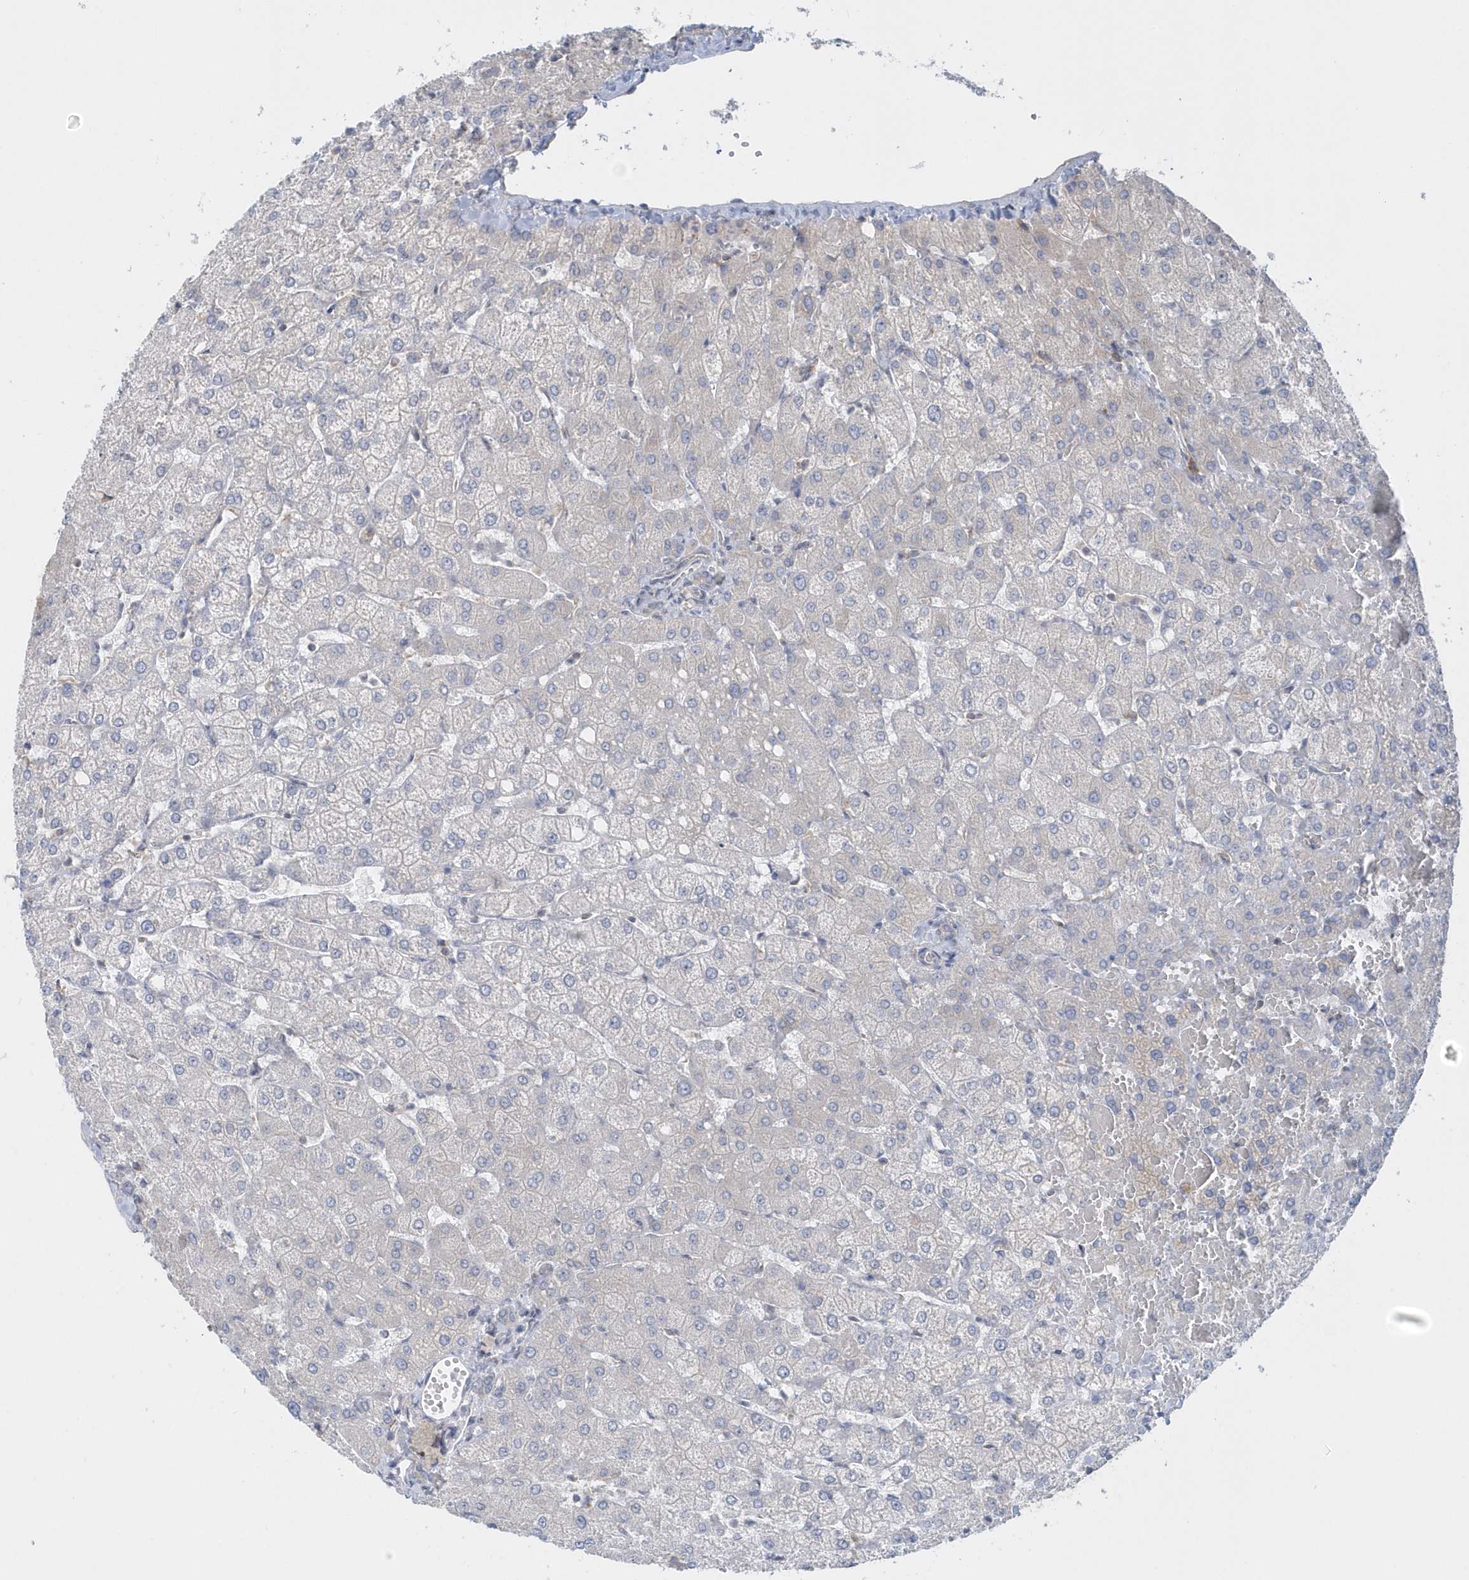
{"staining": {"intensity": "negative", "quantity": "none", "location": "none"}, "tissue": "liver", "cell_type": "Cholangiocytes", "image_type": "normal", "snomed": [{"axis": "morphology", "description": "Normal tissue, NOS"}, {"axis": "topography", "description": "Liver"}], "caption": "An image of liver stained for a protein displays no brown staining in cholangiocytes. Brightfield microscopy of immunohistochemistry (IHC) stained with DAB (3,3'-diaminobenzidine) (brown) and hematoxylin (blue), captured at high magnification.", "gene": "EIF3C", "patient": {"sex": "female", "age": 54}}